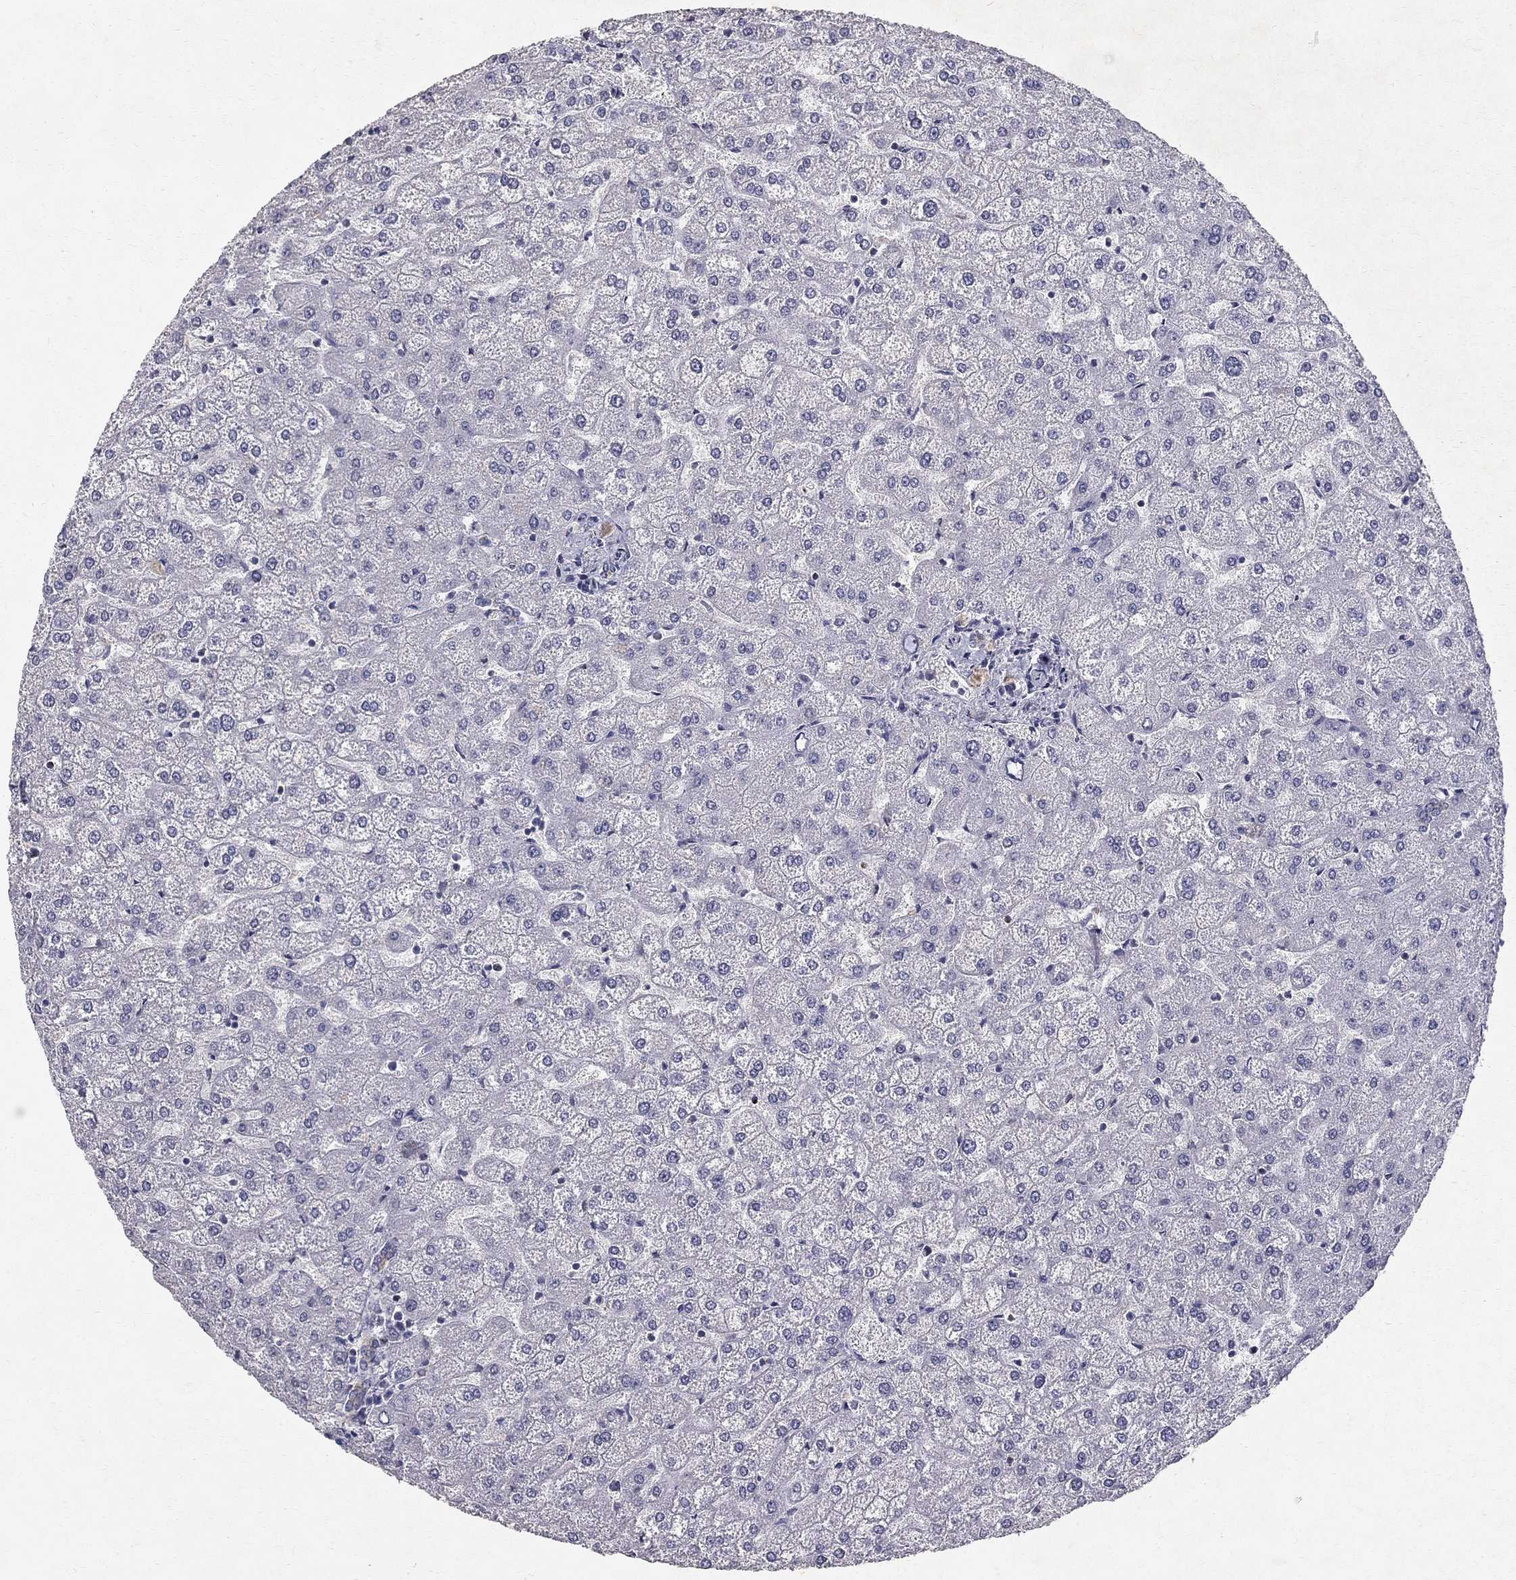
{"staining": {"intensity": "negative", "quantity": "none", "location": "none"}, "tissue": "liver", "cell_type": "Cholangiocytes", "image_type": "normal", "snomed": [{"axis": "morphology", "description": "Normal tissue, NOS"}, {"axis": "topography", "description": "Liver"}], "caption": "An image of human liver is negative for staining in cholangiocytes. (DAB immunohistochemistry visualized using brightfield microscopy, high magnification).", "gene": "CLIC6", "patient": {"sex": "female", "age": 32}}